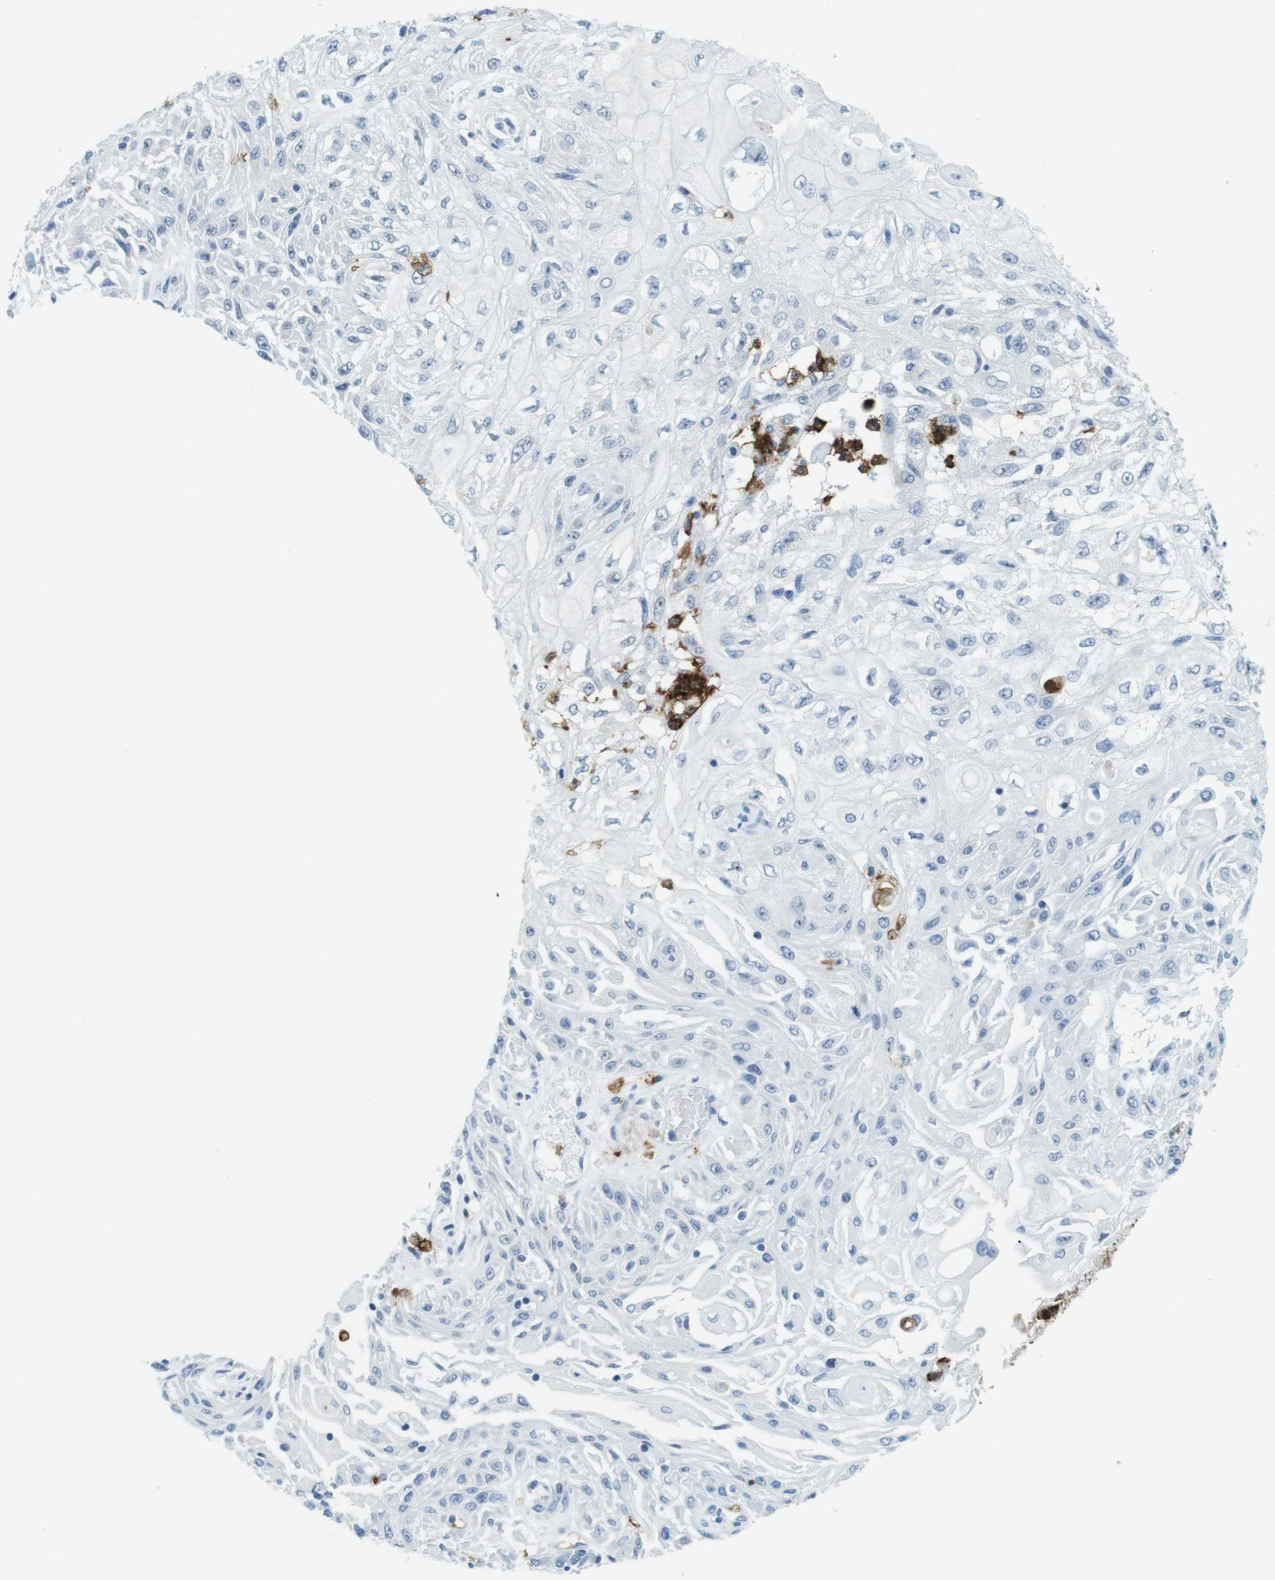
{"staining": {"intensity": "negative", "quantity": "none", "location": "none"}, "tissue": "skin cancer", "cell_type": "Tumor cells", "image_type": "cancer", "snomed": [{"axis": "morphology", "description": "Squamous cell carcinoma, NOS"}, {"axis": "topography", "description": "Skin"}], "caption": "A high-resolution image shows IHC staining of skin cancer, which shows no significant expression in tumor cells.", "gene": "MCEMP1", "patient": {"sex": "male", "age": 75}}